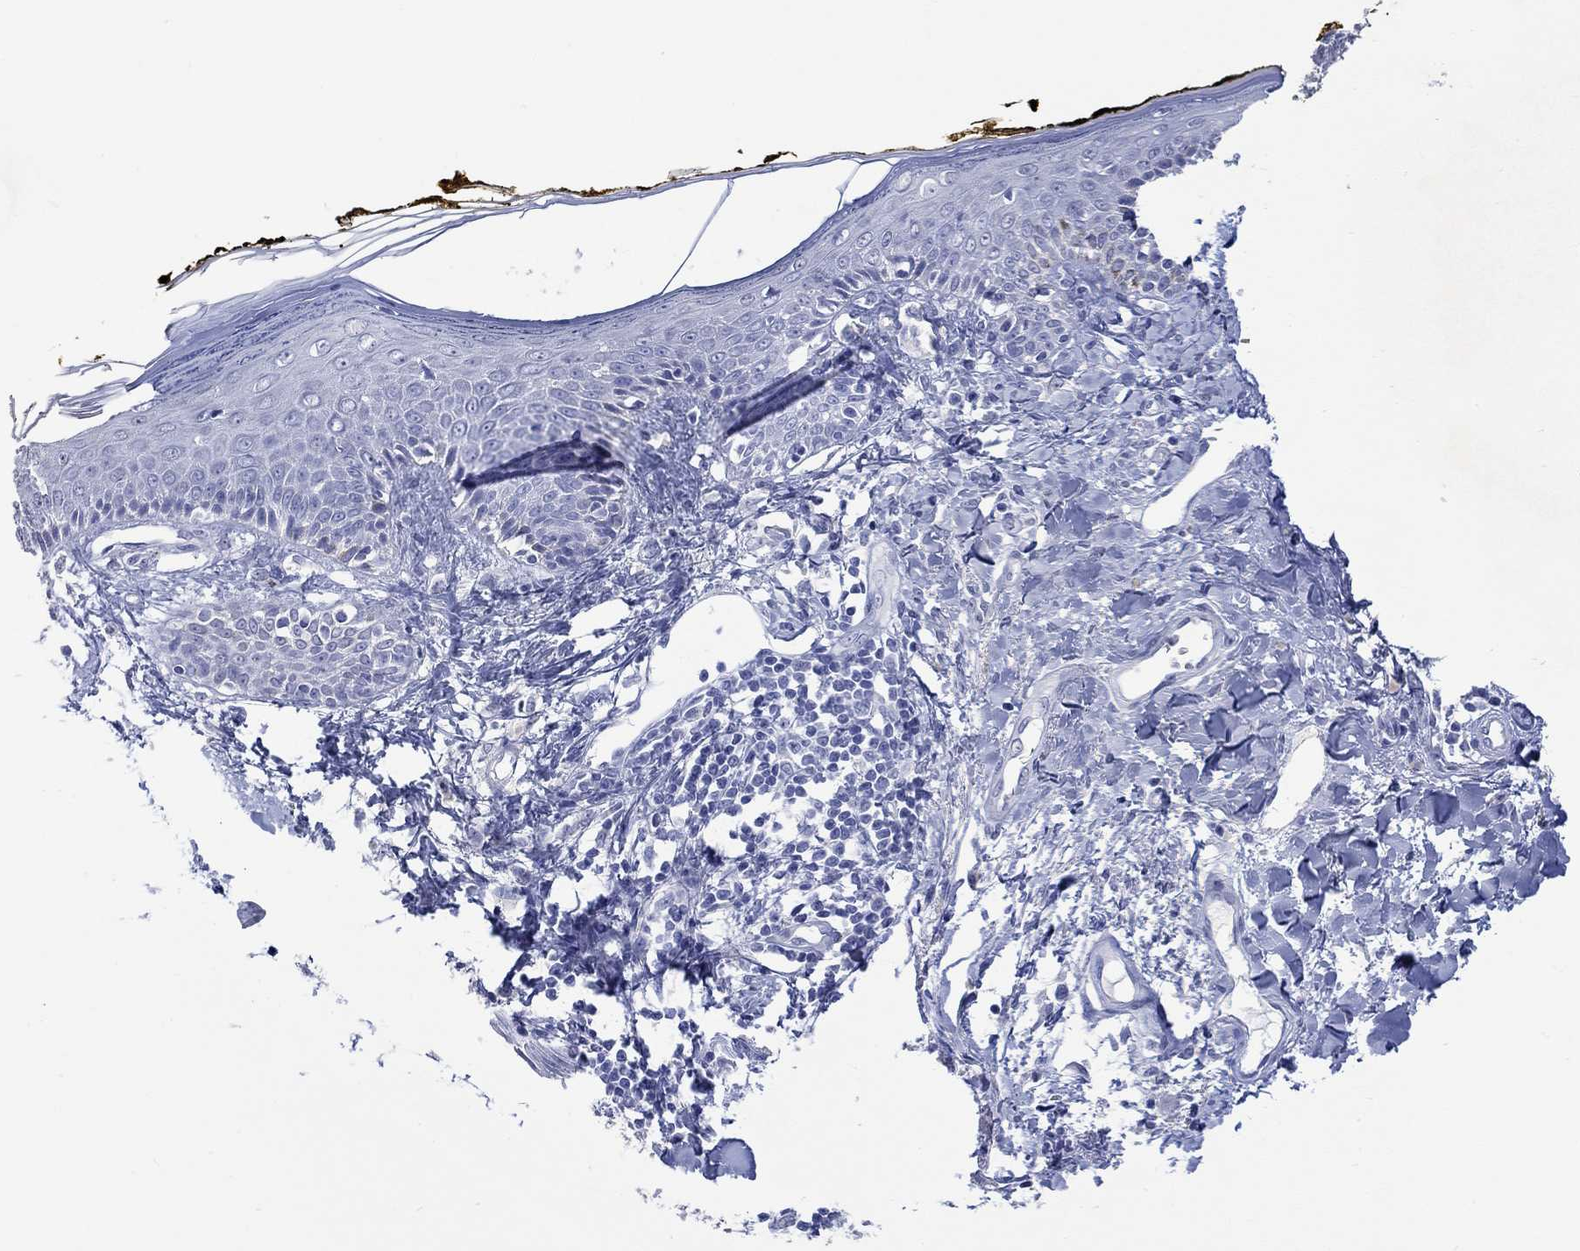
{"staining": {"intensity": "negative", "quantity": "none", "location": "none"}, "tissue": "skin", "cell_type": "Fibroblasts", "image_type": "normal", "snomed": [{"axis": "morphology", "description": "Normal tissue, NOS"}, {"axis": "topography", "description": "Skin"}], "caption": "The immunohistochemistry (IHC) histopathology image has no significant expression in fibroblasts of skin.", "gene": "MSI1", "patient": {"sex": "male", "age": 76}}